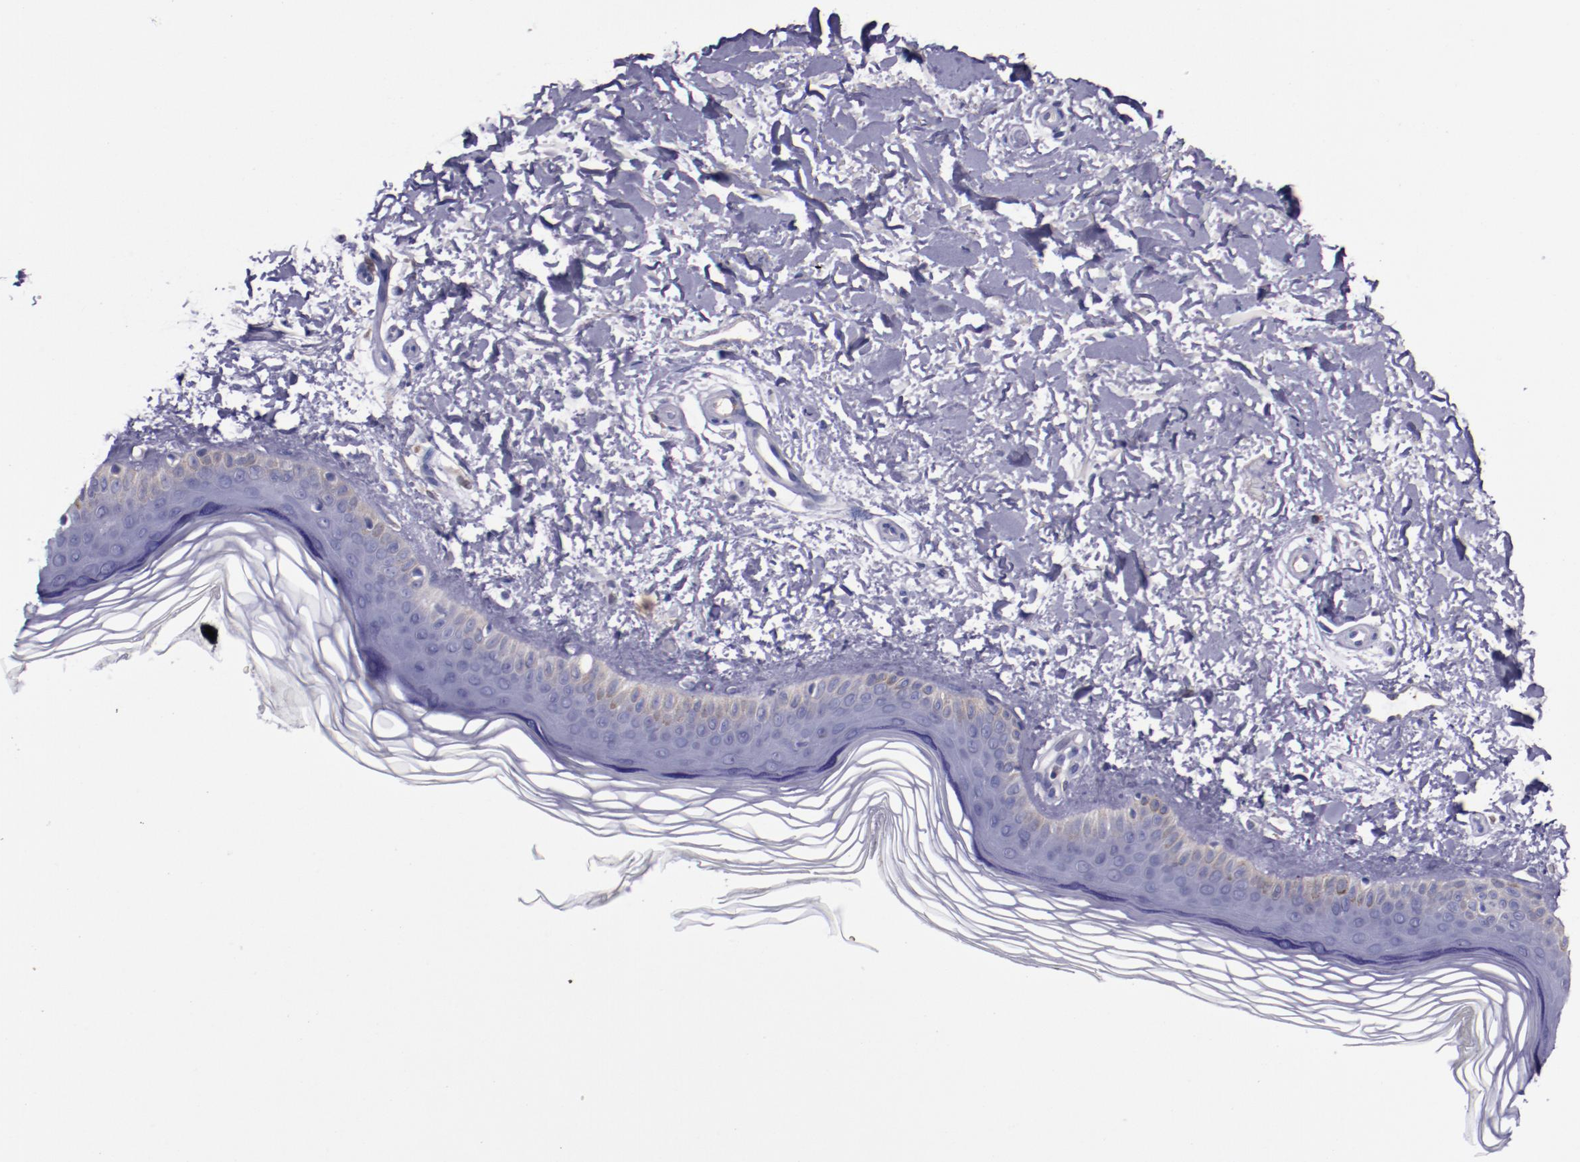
{"staining": {"intensity": "negative", "quantity": "none", "location": "none"}, "tissue": "skin", "cell_type": "Fibroblasts", "image_type": "normal", "snomed": [{"axis": "morphology", "description": "Normal tissue, NOS"}, {"axis": "topography", "description": "Skin"}], "caption": "A histopathology image of human skin is negative for staining in fibroblasts. The staining was performed using DAB to visualize the protein expression in brown, while the nuclei were stained in blue with hematoxylin (Magnification: 20x).", "gene": "APOH", "patient": {"sex": "female", "age": 19}}